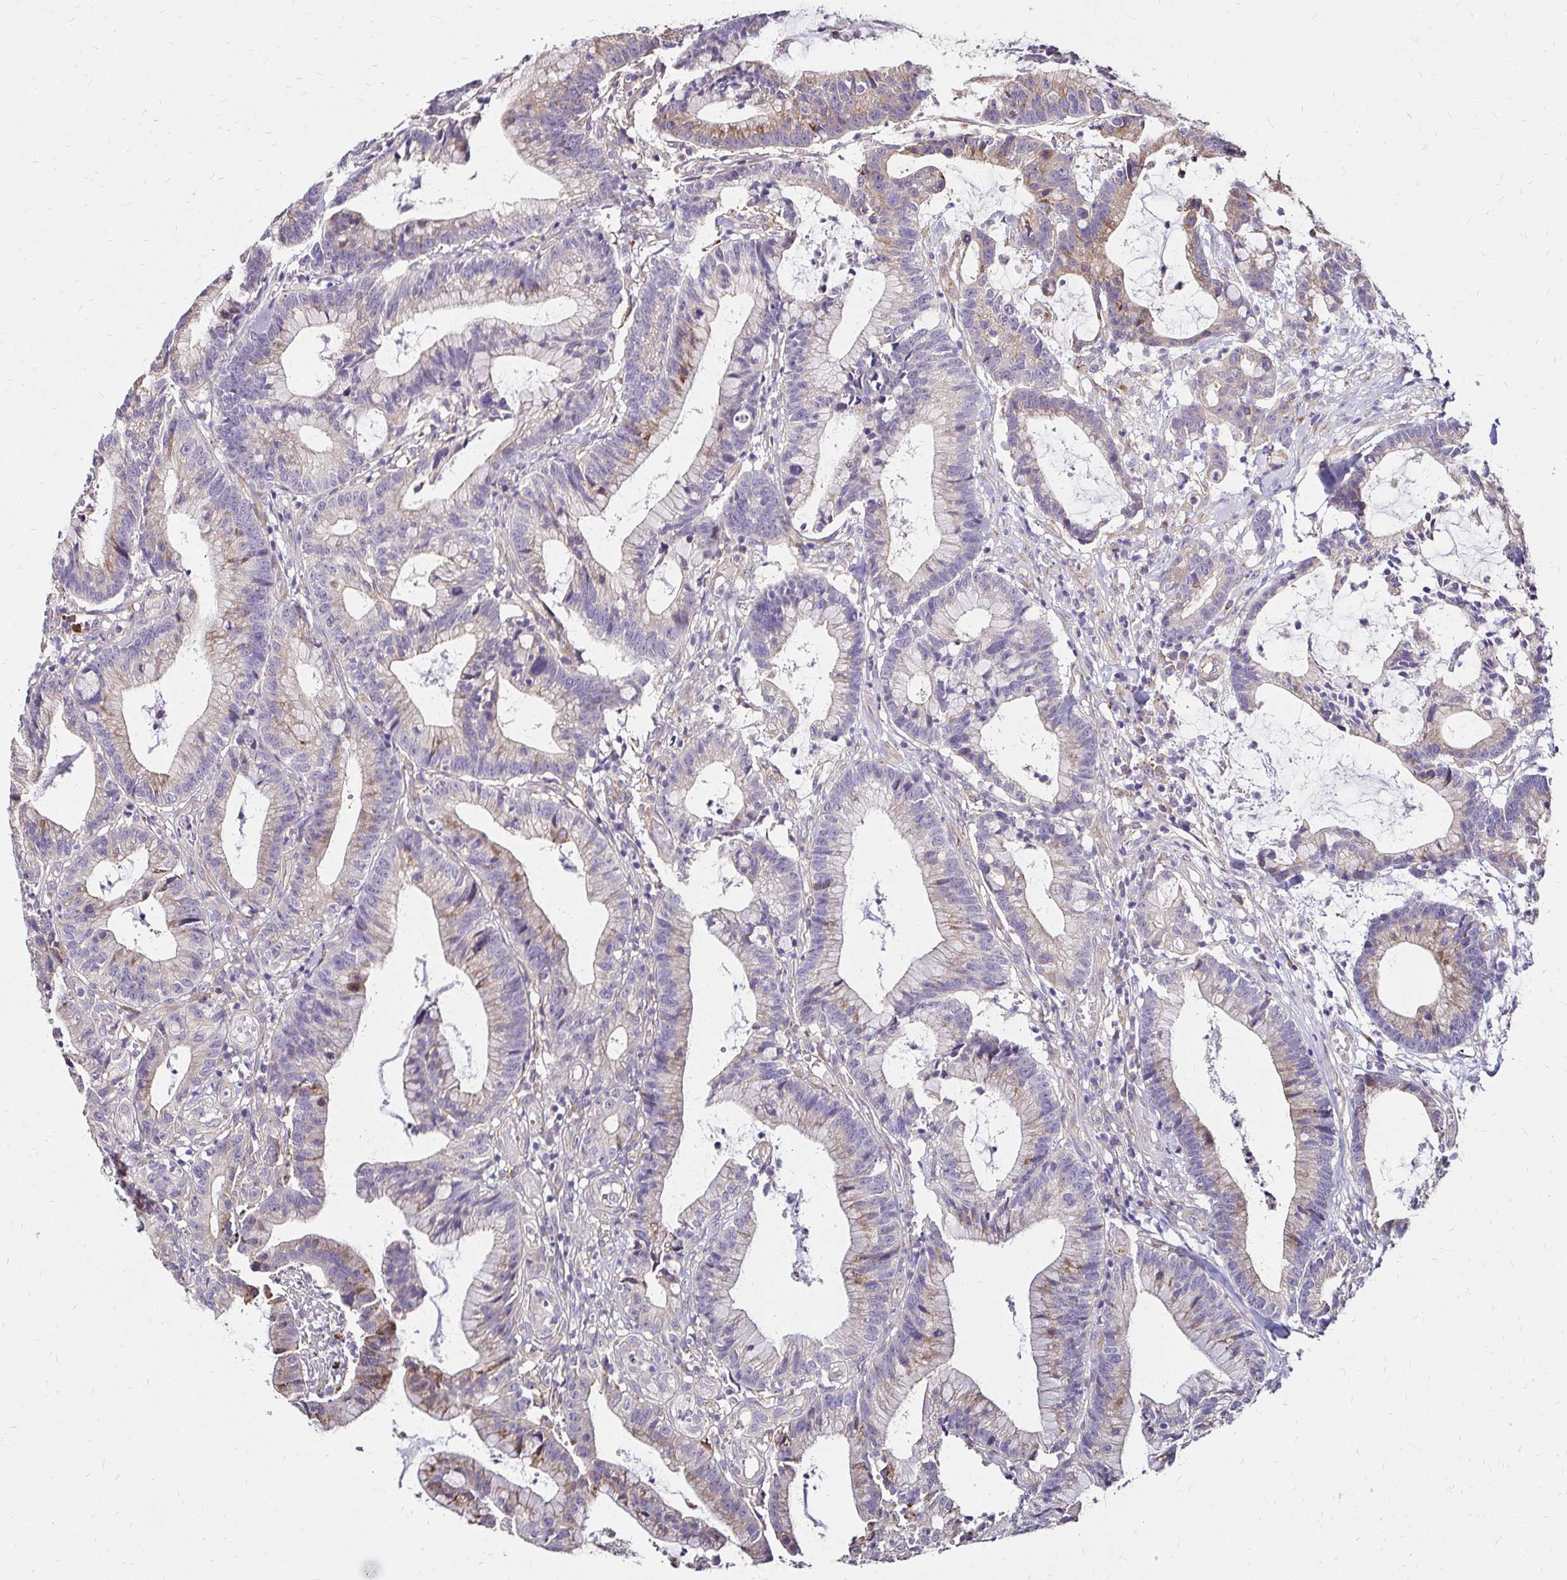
{"staining": {"intensity": "weak", "quantity": "<25%", "location": "cytoplasmic/membranous"}, "tissue": "colorectal cancer", "cell_type": "Tumor cells", "image_type": "cancer", "snomed": [{"axis": "morphology", "description": "Adenocarcinoma, NOS"}, {"axis": "topography", "description": "Colon"}], "caption": "Colorectal cancer (adenocarcinoma) was stained to show a protein in brown. There is no significant positivity in tumor cells. The staining is performed using DAB (3,3'-diaminobenzidine) brown chromogen with nuclei counter-stained in using hematoxylin.", "gene": "PRIMA1", "patient": {"sex": "female", "age": 78}}